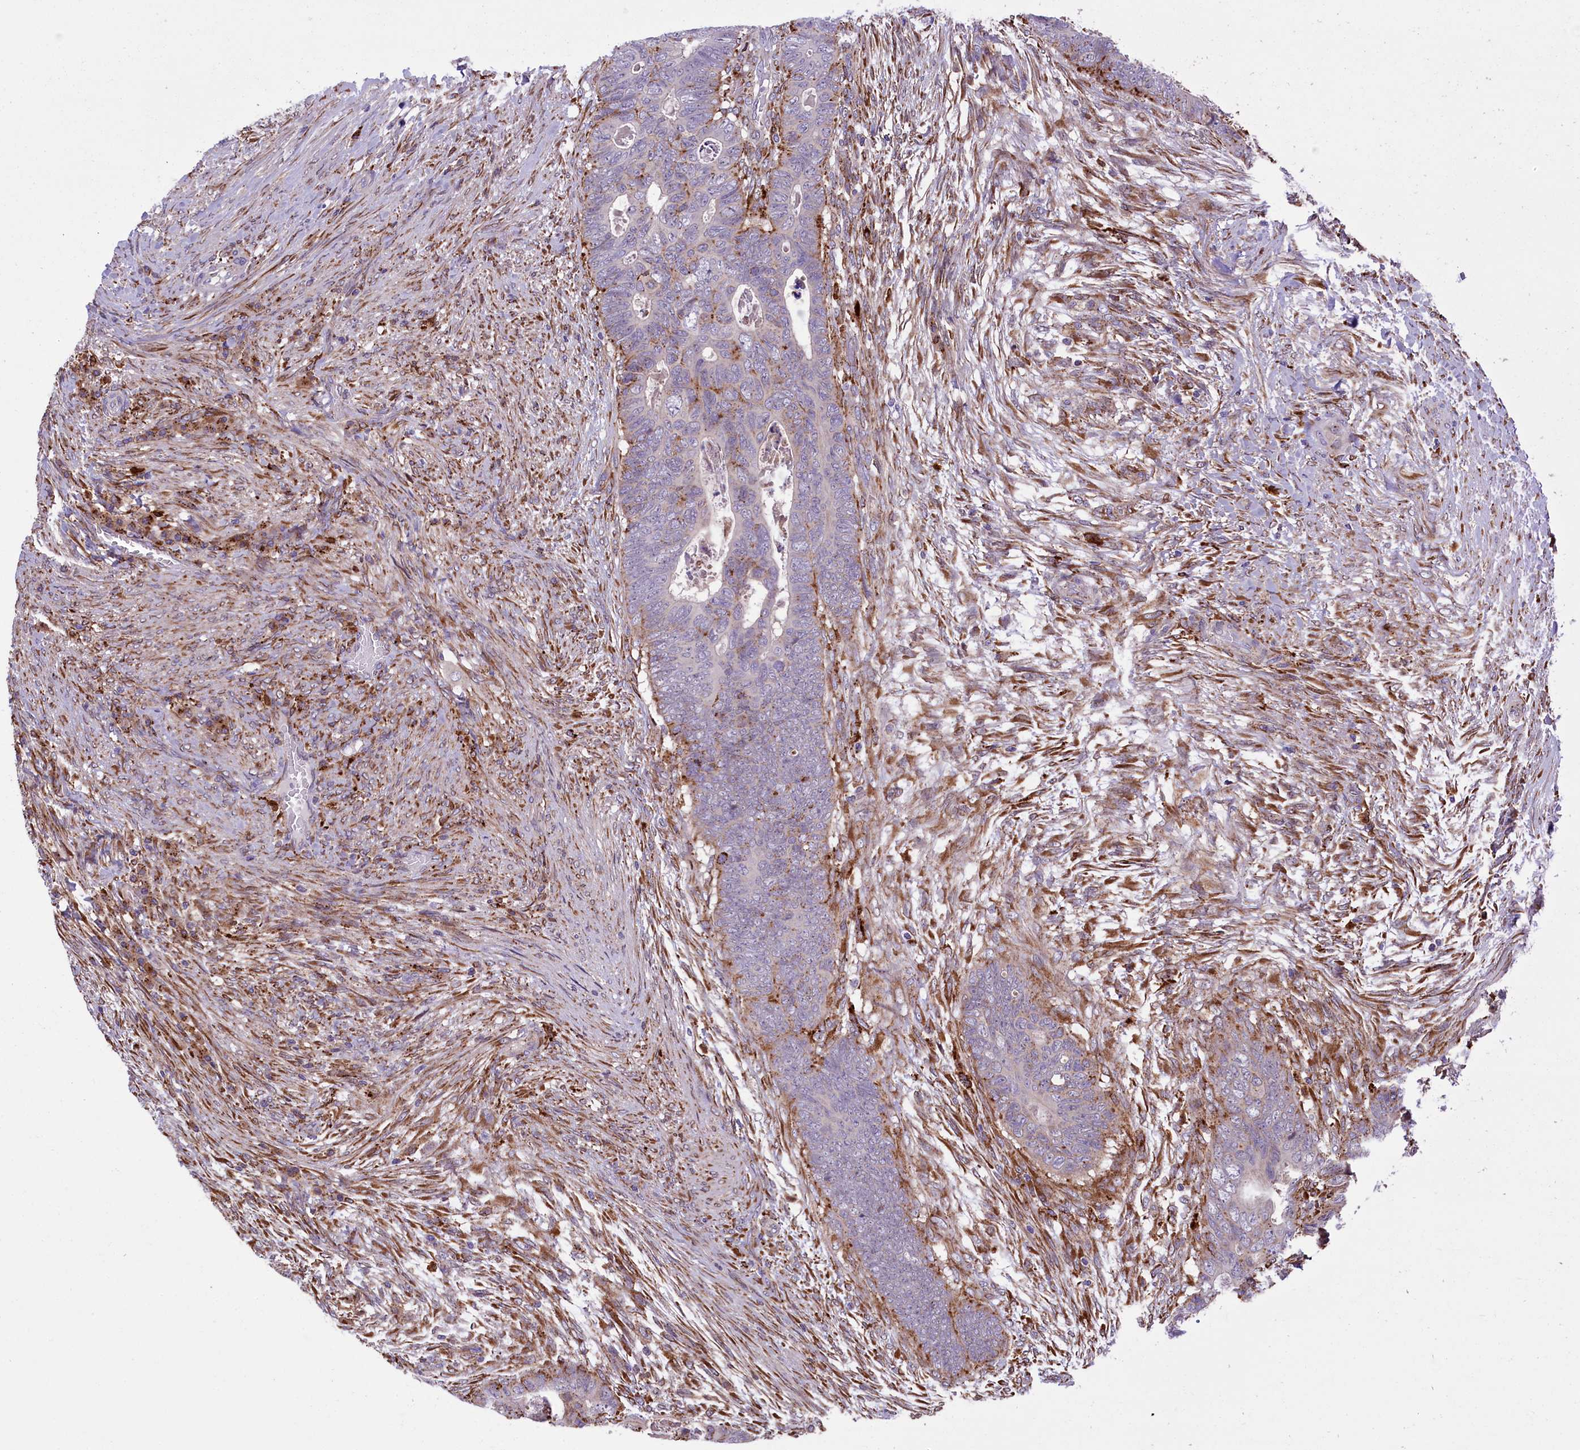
{"staining": {"intensity": "moderate", "quantity": "<25%", "location": "cytoplasmic/membranous"}, "tissue": "colorectal cancer", "cell_type": "Tumor cells", "image_type": "cancer", "snomed": [{"axis": "morphology", "description": "Adenocarcinoma, NOS"}, {"axis": "topography", "description": "Rectum"}], "caption": "This image shows colorectal cancer stained with immunohistochemistry to label a protein in brown. The cytoplasmic/membranous of tumor cells show moderate positivity for the protein. Nuclei are counter-stained blue.", "gene": "MAN2B1", "patient": {"sex": "female", "age": 78}}